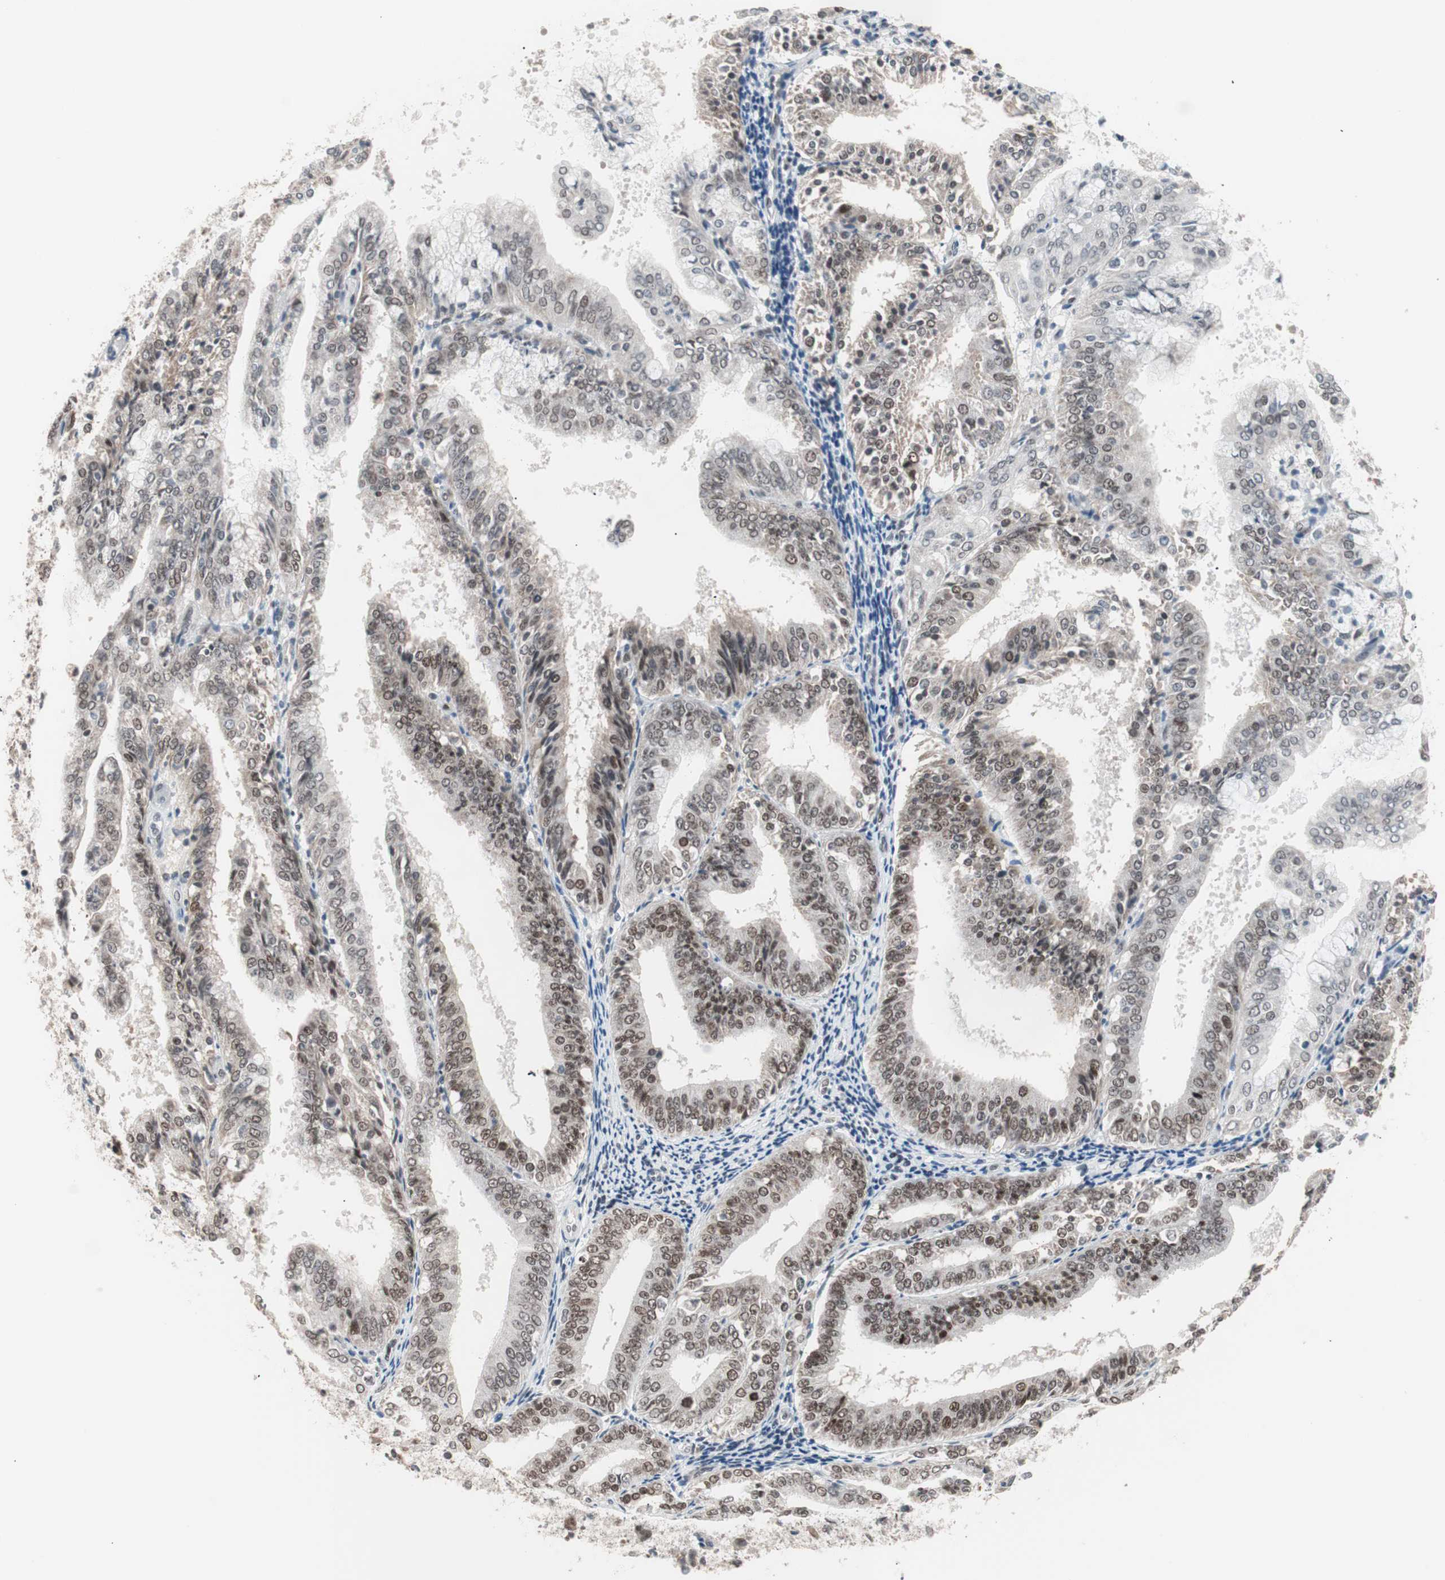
{"staining": {"intensity": "moderate", "quantity": "25%-75%", "location": "nuclear"}, "tissue": "endometrial cancer", "cell_type": "Tumor cells", "image_type": "cancer", "snomed": [{"axis": "morphology", "description": "Adenocarcinoma, NOS"}, {"axis": "topography", "description": "Endometrium"}], "caption": "This is an image of immunohistochemistry (IHC) staining of adenocarcinoma (endometrial), which shows moderate staining in the nuclear of tumor cells.", "gene": "LIG3", "patient": {"sex": "female", "age": 63}}